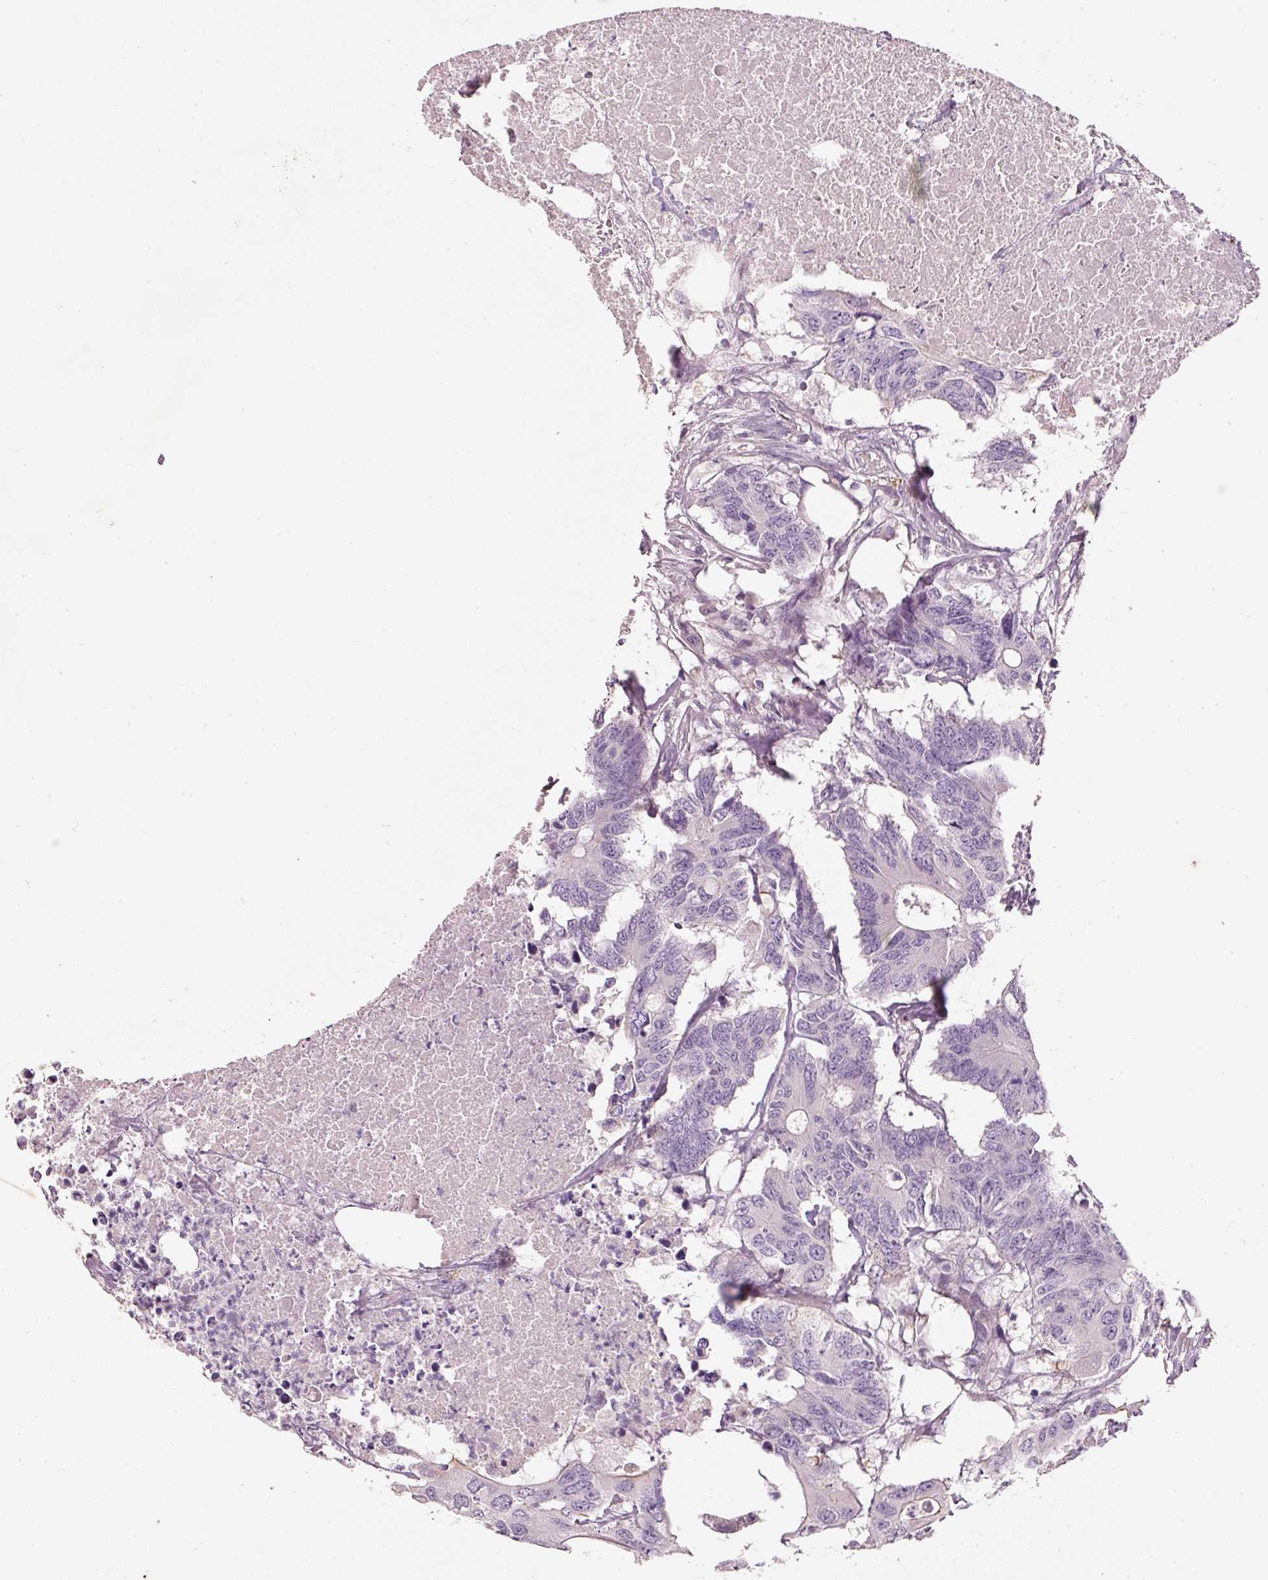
{"staining": {"intensity": "negative", "quantity": "none", "location": "none"}, "tissue": "colorectal cancer", "cell_type": "Tumor cells", "image_type": "cancer", "snomed": [{"axis": "morphology", "description": "Adenocarcinoma, NOS"}, {"axis": "topography", "description": "Colon"}], "caption": "Photomicrograph shows no significant protein expression in tumor cells of colorectal adenocarcinoma.", "gene": "OSR2", "patient": {"sex": "male", "age": 71}}